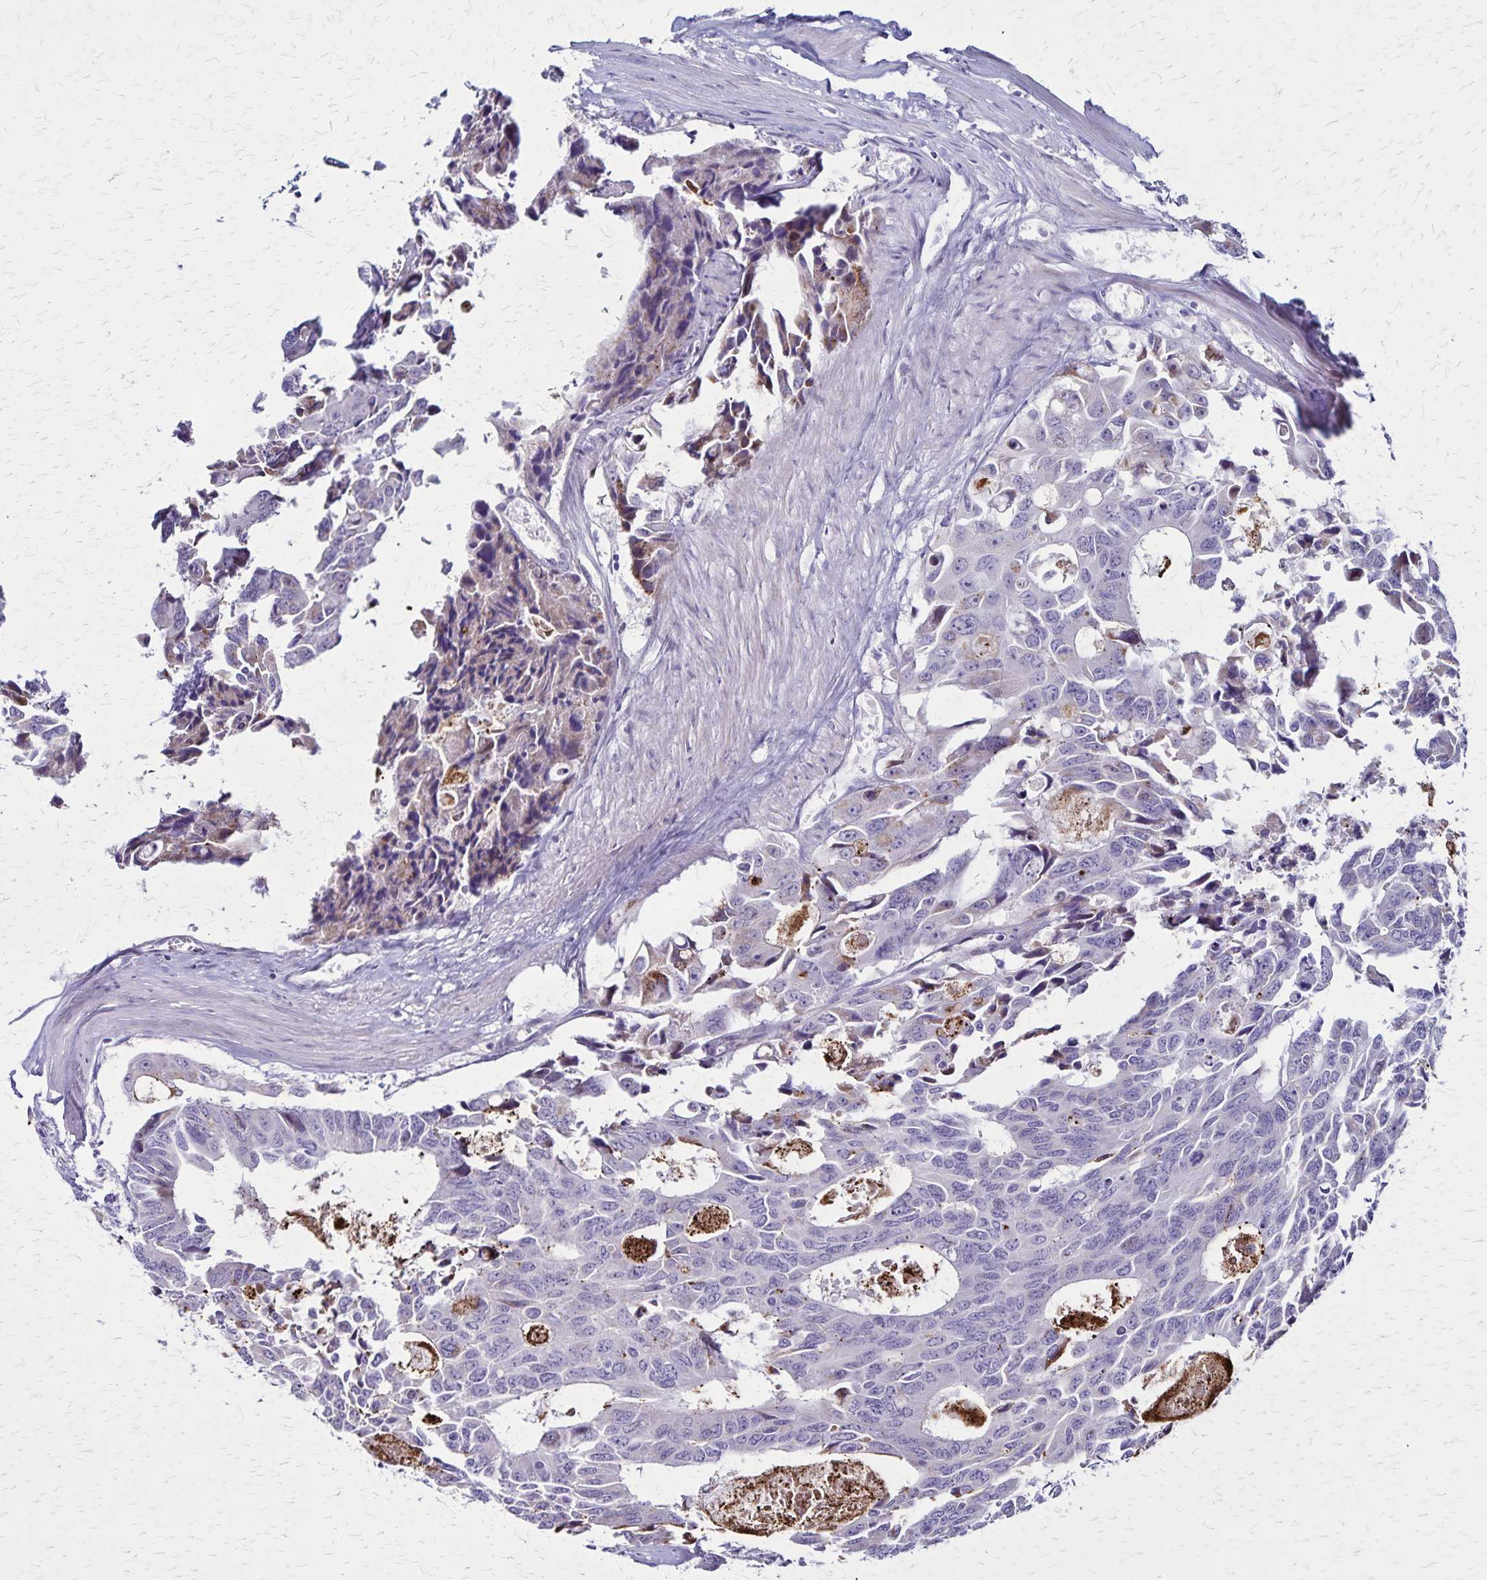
{"staining": {"intensity": "negative", "quantity": "none", "location": "none"}, "tissue": "colorectal cancer", "cell_type": "Tumor cells", "image_type": "cancer", "snomed": [{"axis": "morphology", "description": "Adenocarcinoma, NOS"}, {"axis": "topography", "description": "Rectum"}], "caption": "Image shows no protein expression in tumor cells of colorectal cancer (adenocarcinoma) tissue. (DAB IHC visualized using brightfield microscopy, high magnification).", "gene": "OR51B5", "patient": {"sex": "male", "age": 76}}